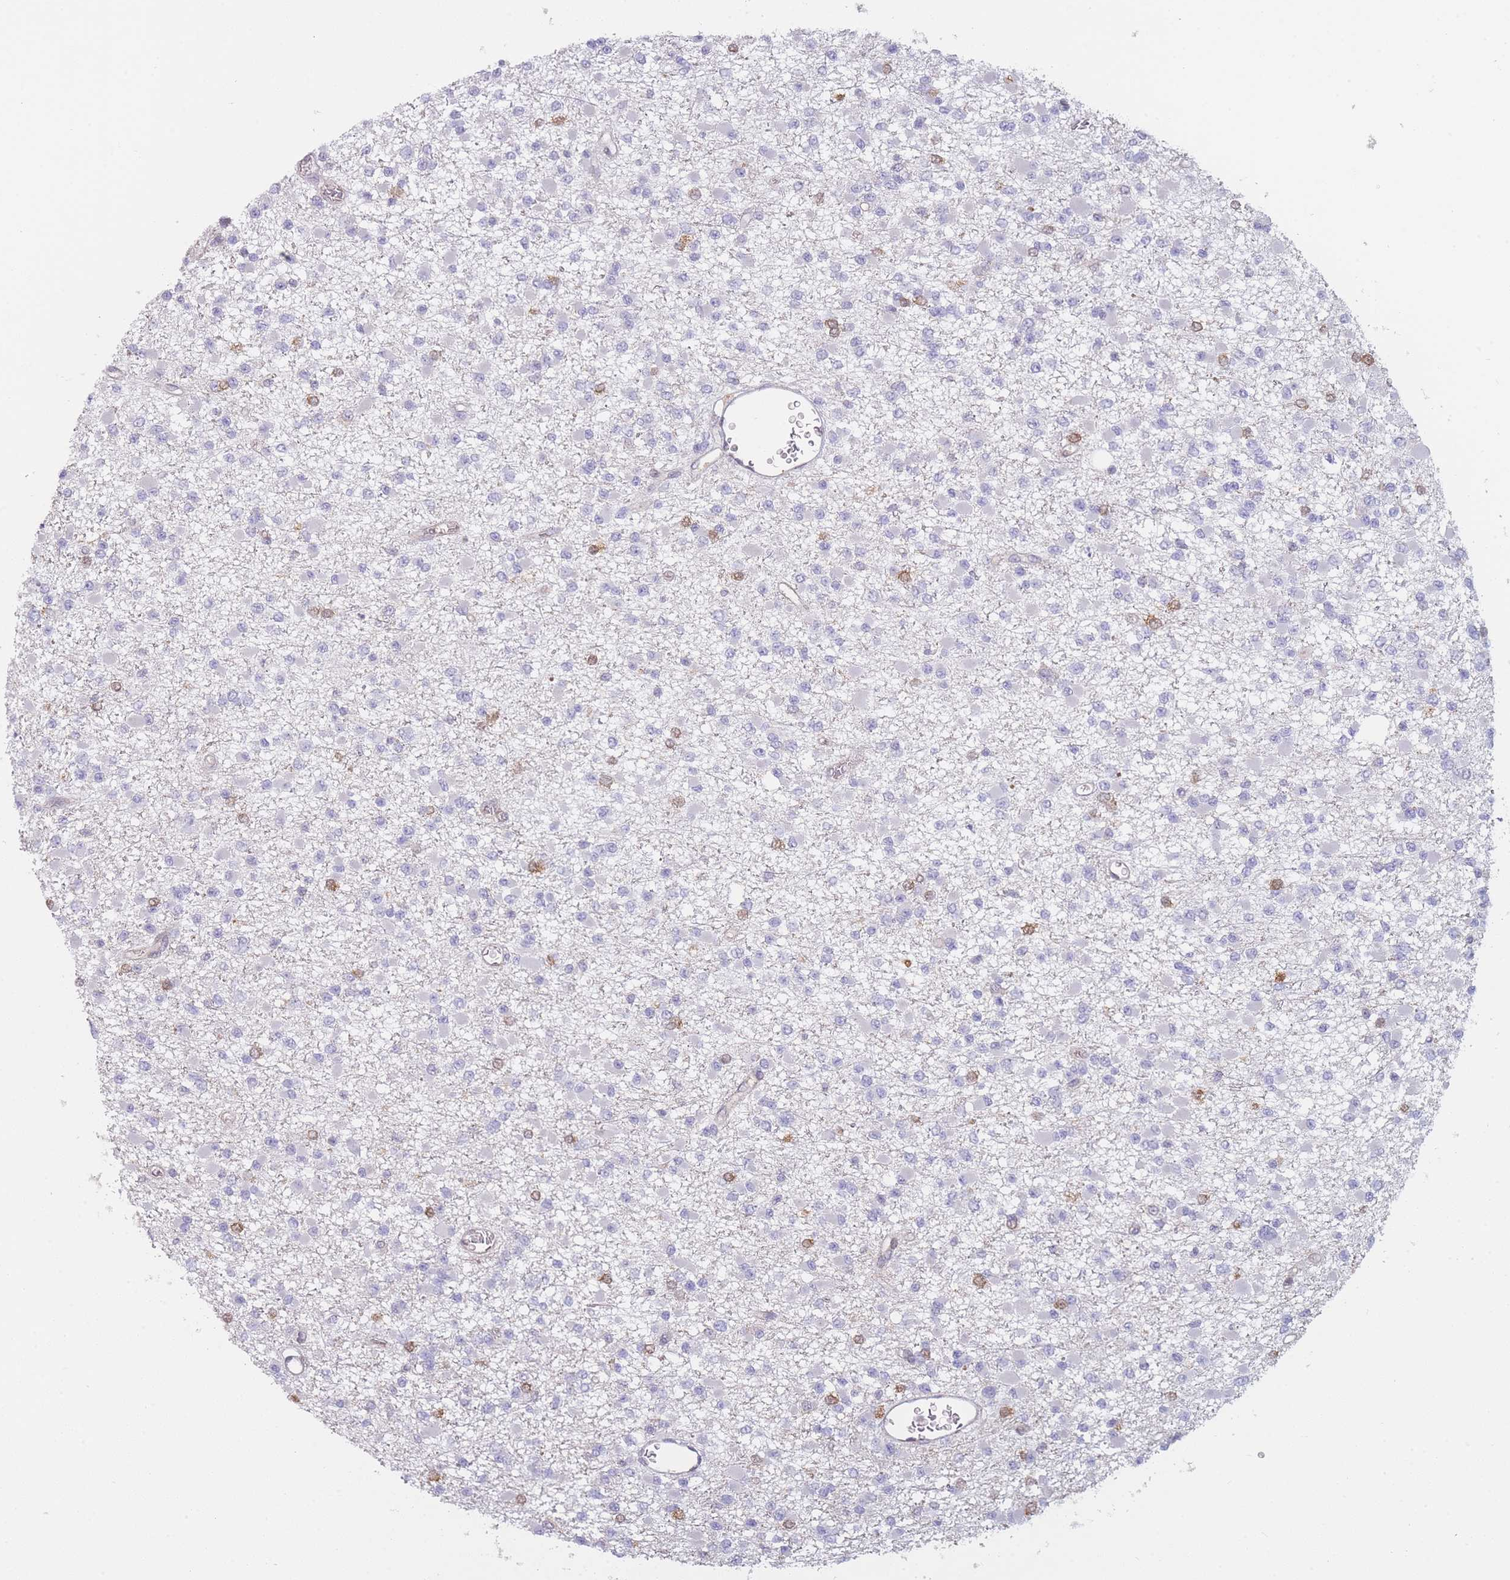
{"staining": {"intensity": "negative", "quantity": "none", "location": "none"}, "tissue": "glioma", "cell_type": "Tumor cells", "image_type": "cancer", "snomed": [{"axis": "morphology", "description": "Glioma, malignant, Low grade"}, {"axis": "topography", "description": "Brain"}], "caption": "IHC image of neoplastic tissue: human malignant glioma (low-grade) stained with DAB exhibits no significant protein positivity in tumor cells. (Brightfield microscopy of DAB IHC at high magnification).", "gene": "MRI1", "patient": {"sex": "female", "age": 22}}